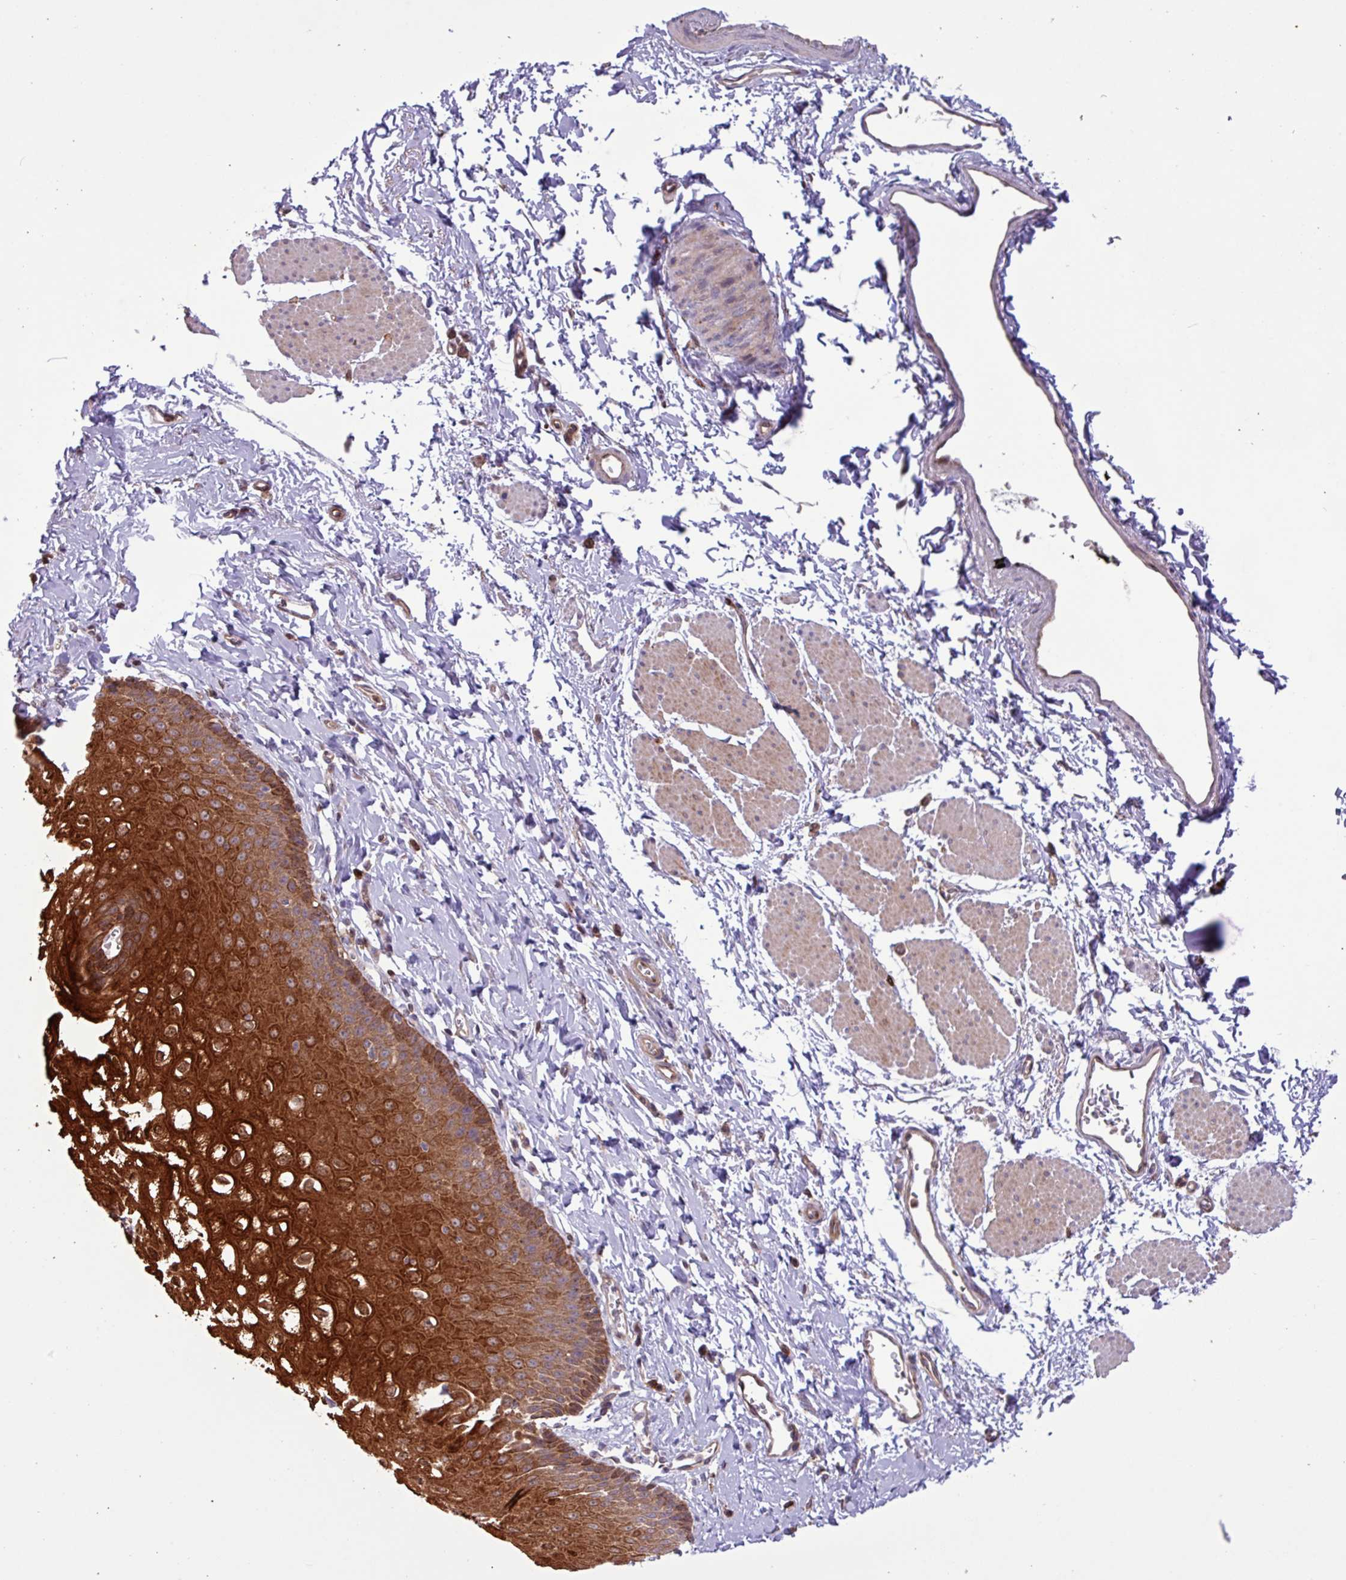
{"staining": {"intensity": "strong", "quantity": ">75%", "location": "cytoplasmic/membranous"}, "tissue": "esophagus", "cell_type": "Squamous epithelial cells", "image_type": "normal", "snomed": [{"axis": "morphology", "description": "Normal tissue, NOS"}, {"axis": "topography", "description": "Esophagus"}], "caption": "Squamous epithelial cells exhibit high levels of strong cytoplasmic/membranous positivity in approximately >75% of cells in unremarkable human esophagus.", "gene": "CNTRL", "patient": {"sex": "male", "age": 70}}